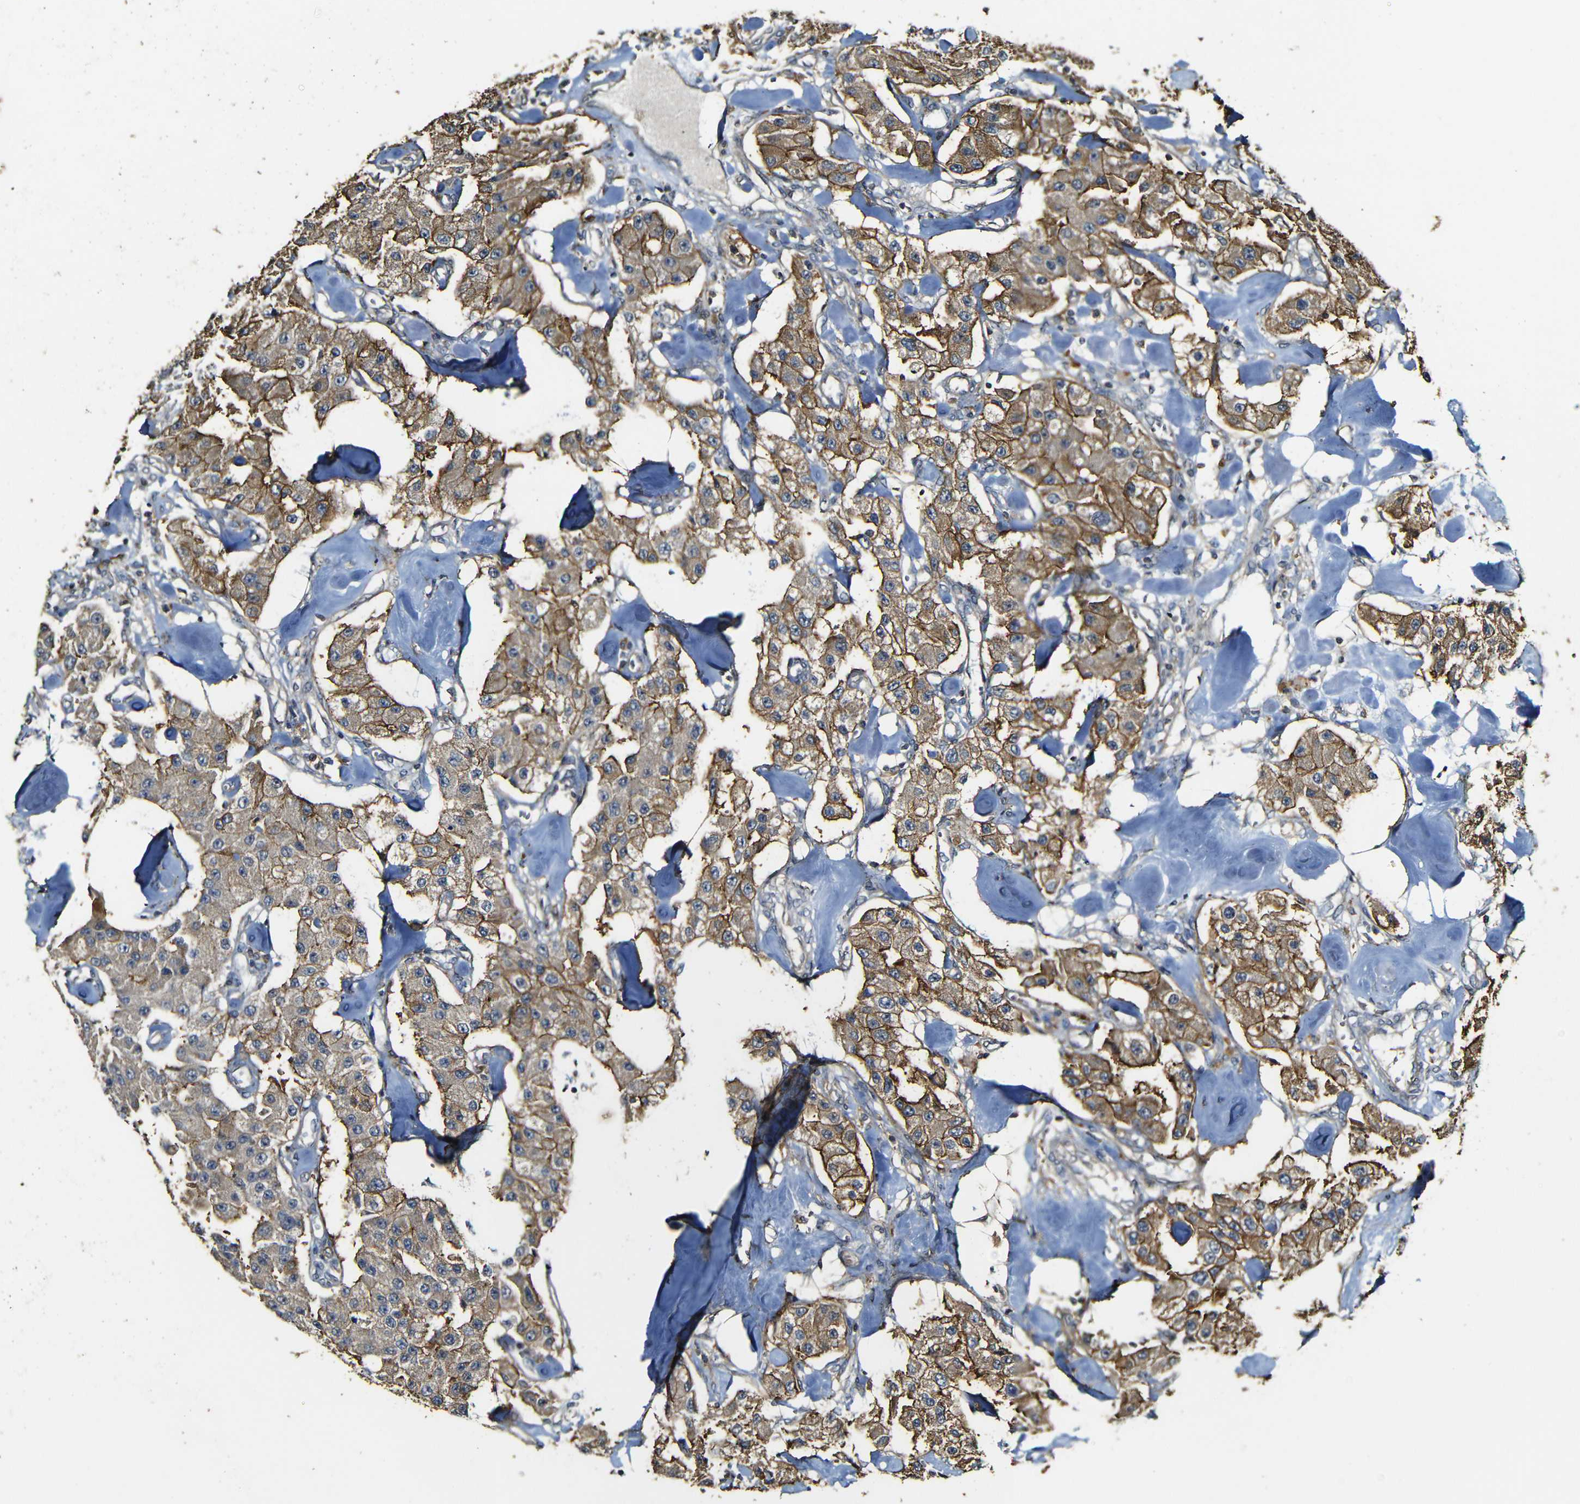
{"staining": {"intensity": "strong", "quantity": ">75%", "location": "cytoplasmic/membranous"}, "tissue": "carcinoid", "cell_type": "Tumor cells", "image_type": "cancer", "snomed": [{"axis": "morphology", "description": "Carcinoid, malignant, NOS"}, {"axis": "topography", "description": "Pancreas"}], "caption": "Tumor cells exhibit strong cytoplasmic/membranous positivity in approximately >75% of cells in malignant carcinoid.", "gene": "CASP8", "patient": {"sex": "male", "age": 41}}